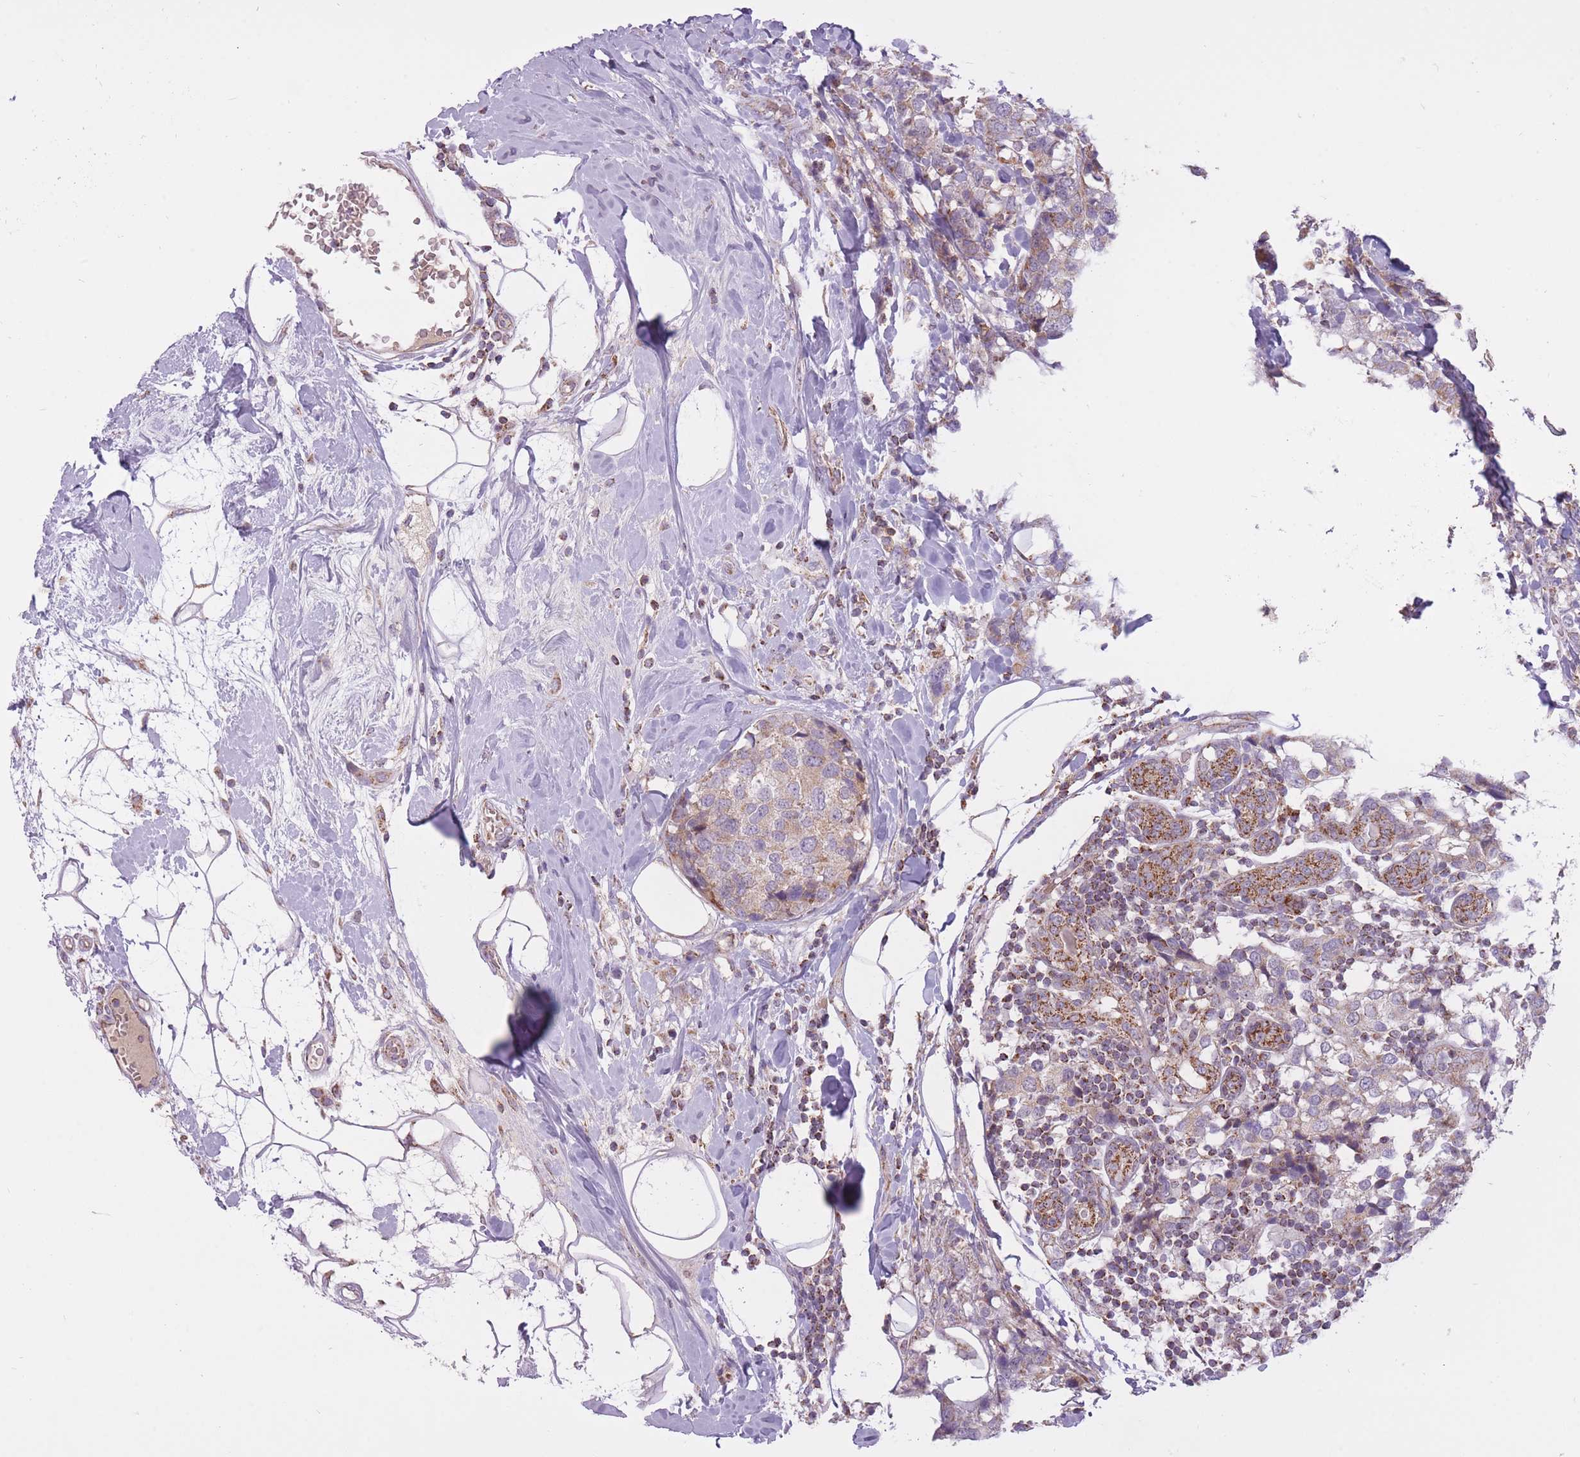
{"staining": {"intensity": "weak", "quantity": "25%-75%", "location": "cytoplasmic/membranous"}, "tissue": "breast cancer", "cell_type": "Tumor cells", "image_type": "cancer", "snomed": [{"axis": "morphology", "description": "Lobular carcinoma"}, {"axis": "topography", "description": "Breast"}], "caption": "Immunohistochemistry (IHC) of human breast cancer (lobular carcinoma) shows low levels of weak cytoplasmic/membranous staining in approximately 25%-75% of tumor cells. The staining was performed using DAB, with brown indicating positive protein expression. Nuclei are stained blue with hematoxylin.", "gene": "LIN7C", "patient": {"sex": "female", "age": 59}}